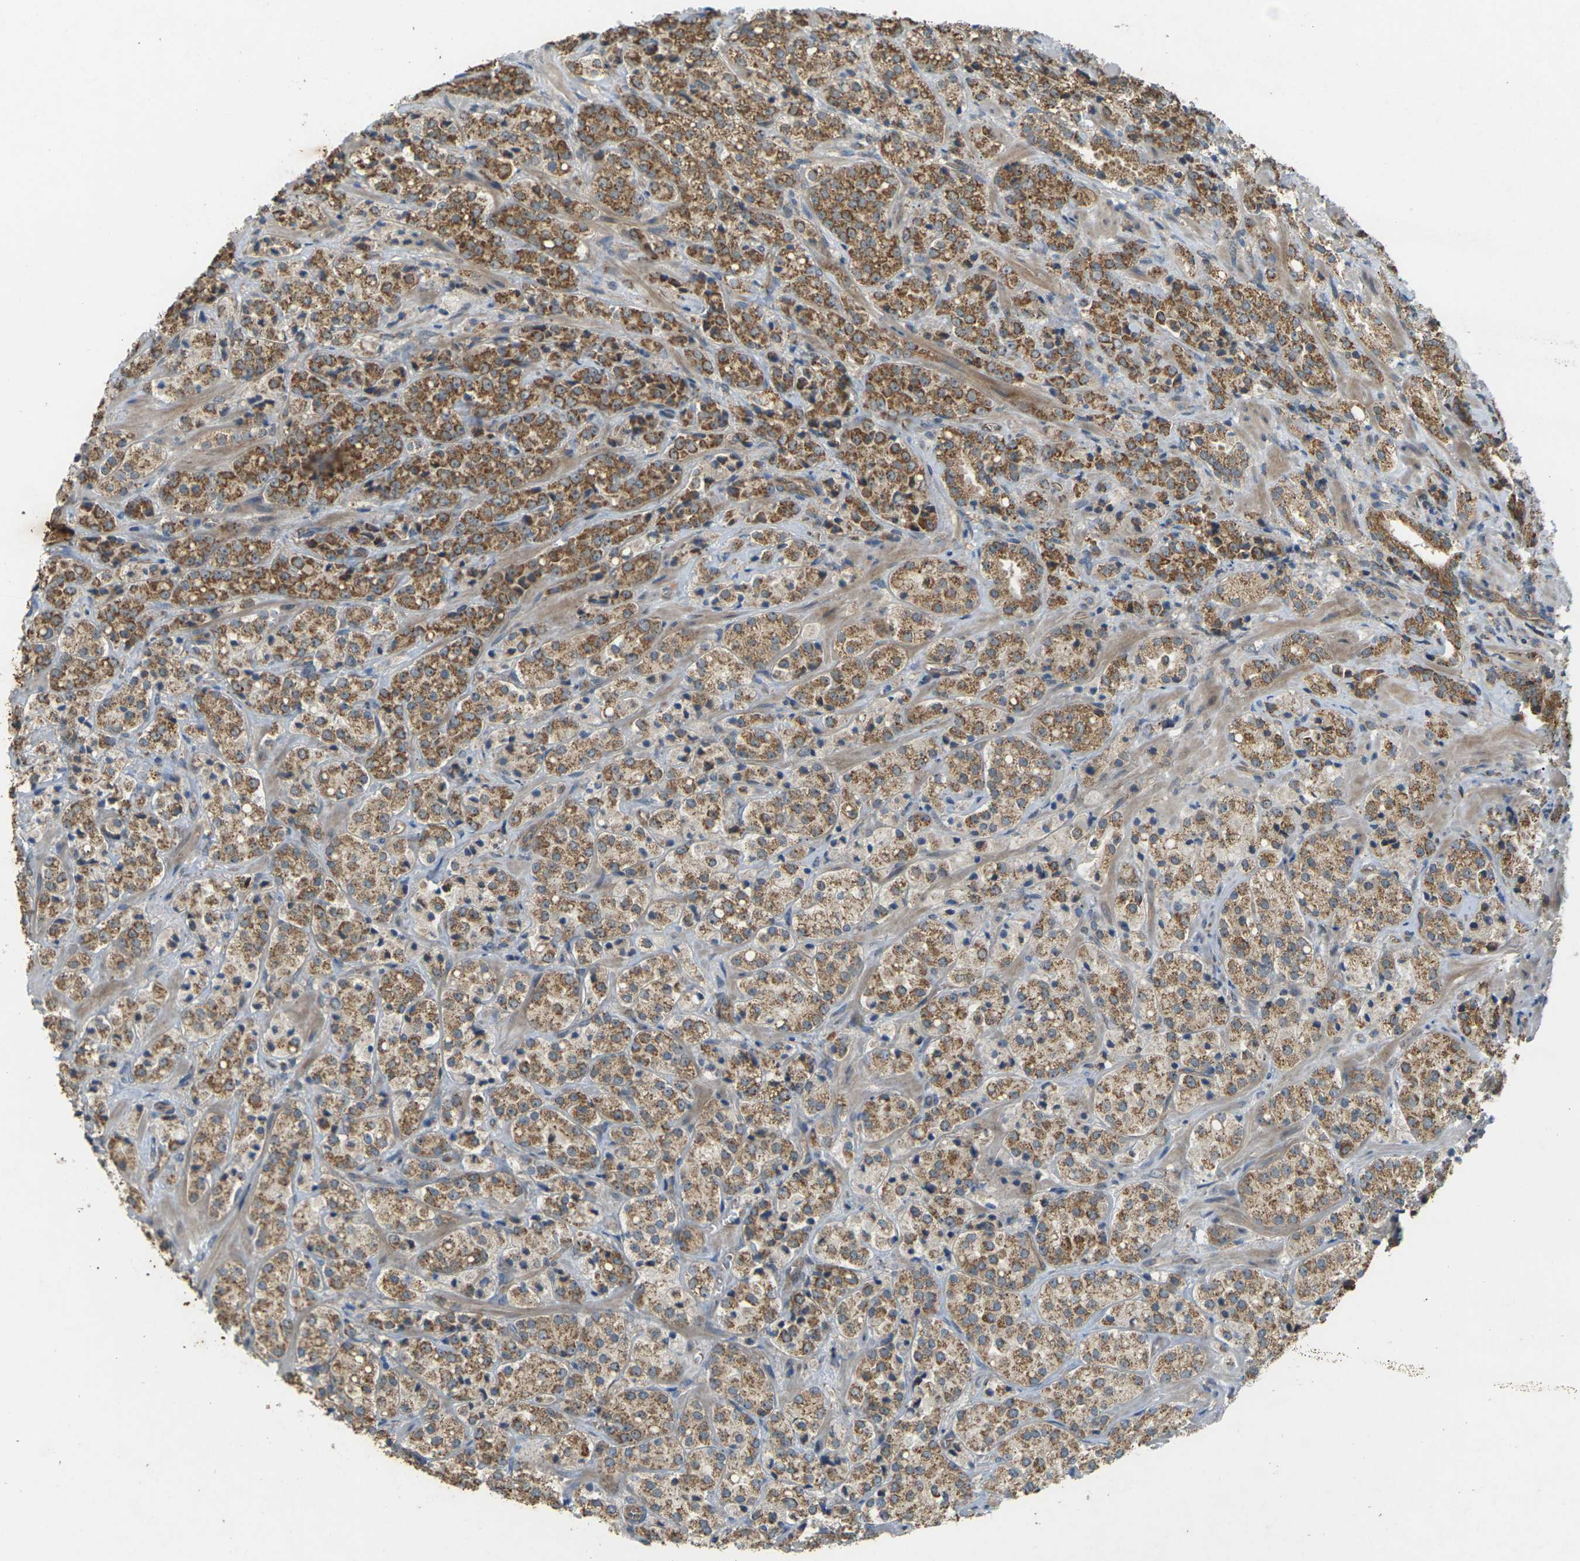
{"staining": {"intensity": "moderate", "quantity": ">75%", "location": "cytoplasmic/membranous"}, "tissue": "prostate cancer", "cell_type": "Tumor cells", "image_type": "cancer", "snomed": [{"axis": "morphology", "description": "Adenocarcinoma, High grade"}, {"axis": "topography", "description": "Prostate"}], "caption": "Prostate cancer tissue exhibits moderate cytoplasmic/membranous staining in approximately >75% of tumor cells, visualized by immunohistochemistry. (DAB (3,3'-diaminobenzidine) IHC, brown staining for protein, blue staining for nuclei).", "gene": "KSR1", "patient": {"sex": "male", "age": 64}}